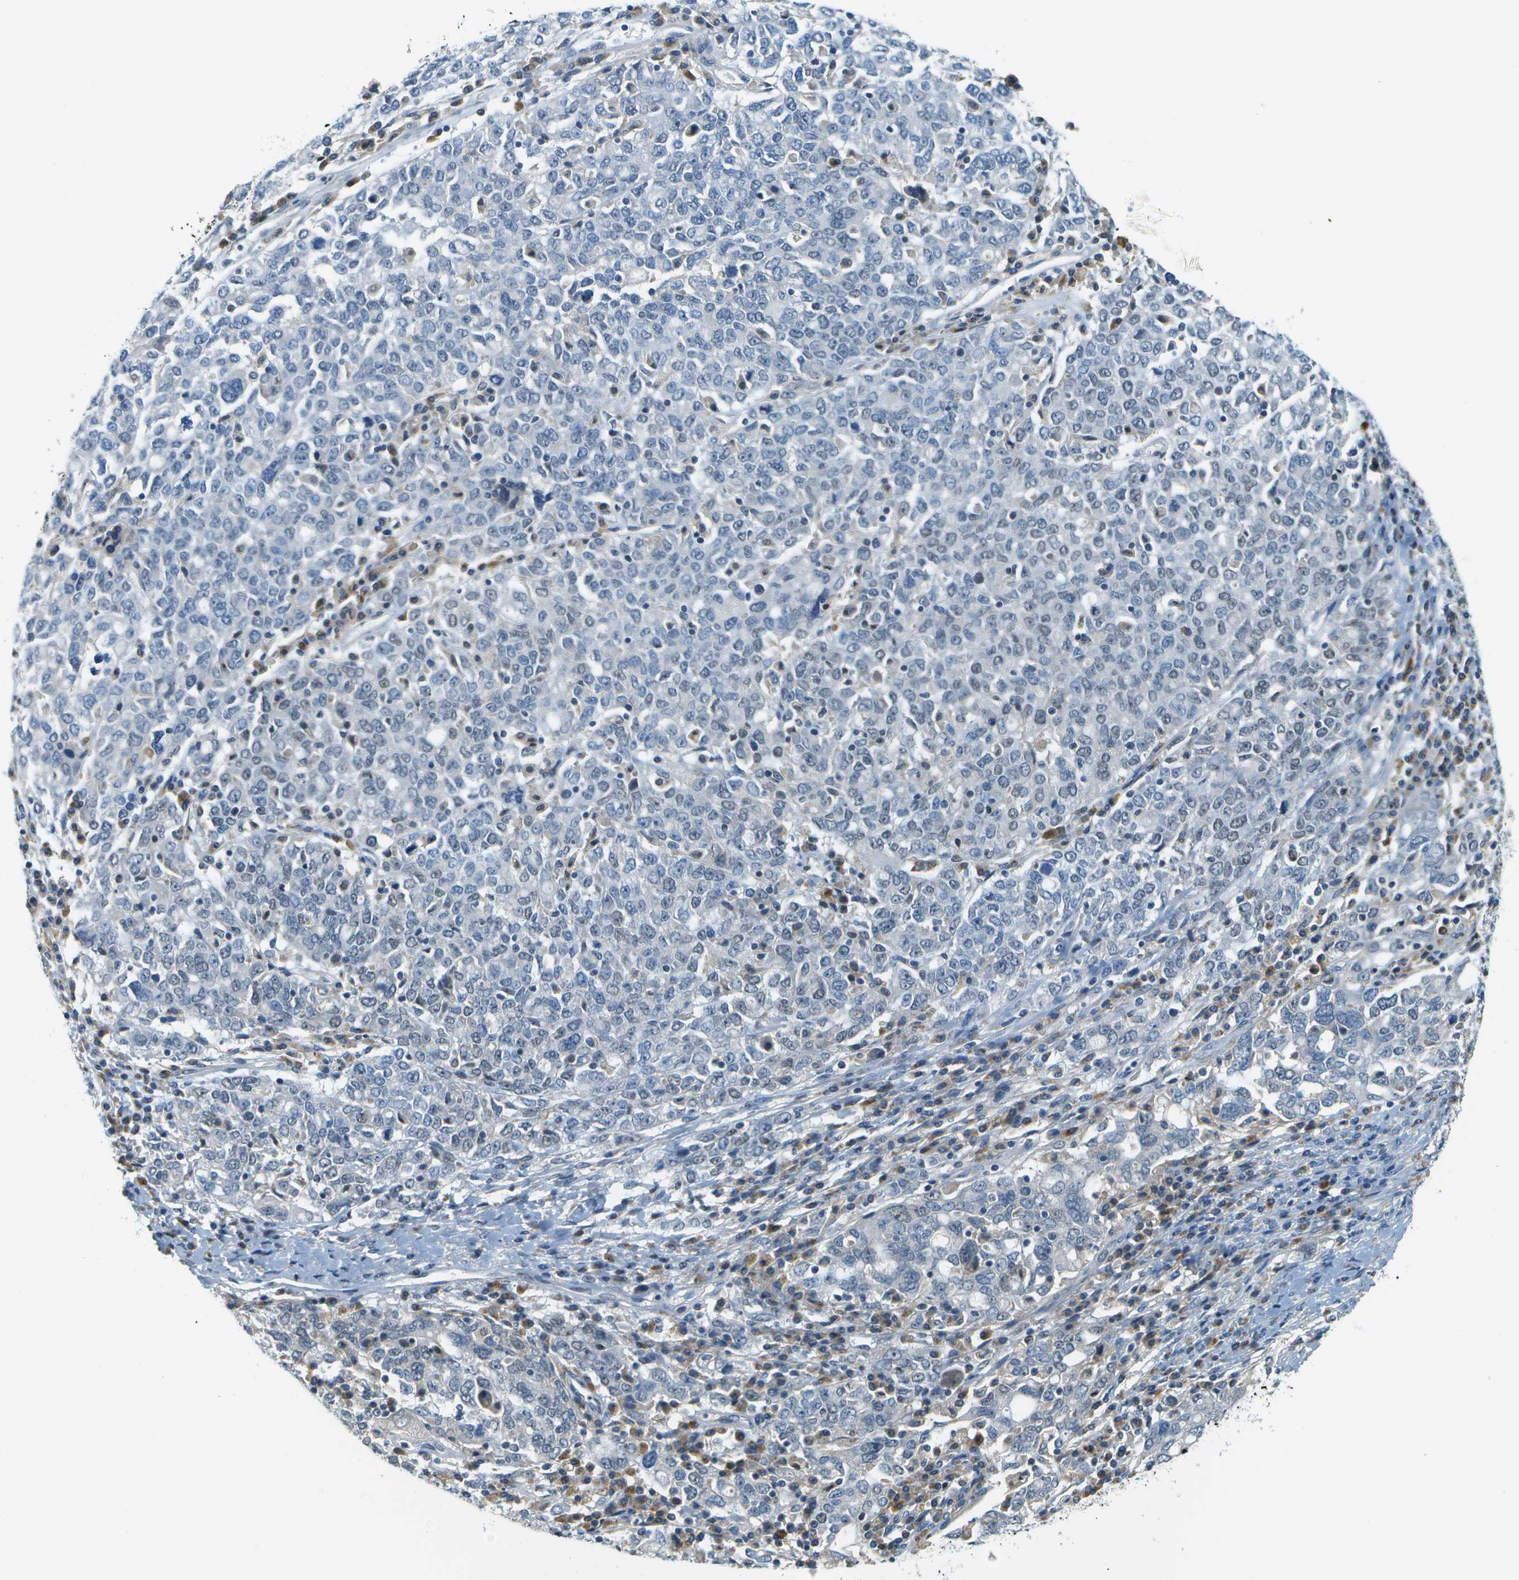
{"staining": {"intensity": "negative", "quantity": "none", "location": "none"}, "tissue": "ovarian cancer", "cell_type": "Tumor cells", "image_type": "cancer", "snomed": [{"axis": "morphology", "description": "Carcinoma, endometroid"}, {"axis": "topography", "description": "Ovary"}], "caption": "Immunohistochemistry histopathology image of neoplastic tissue: ovarian endometroid carcinoma stained with DAB (3,3'-diaminobenzidine) shows no significant protein staining in tumor cells.", "gene": "PTGIS", "patient": {"sex": "female", "age": 62}}